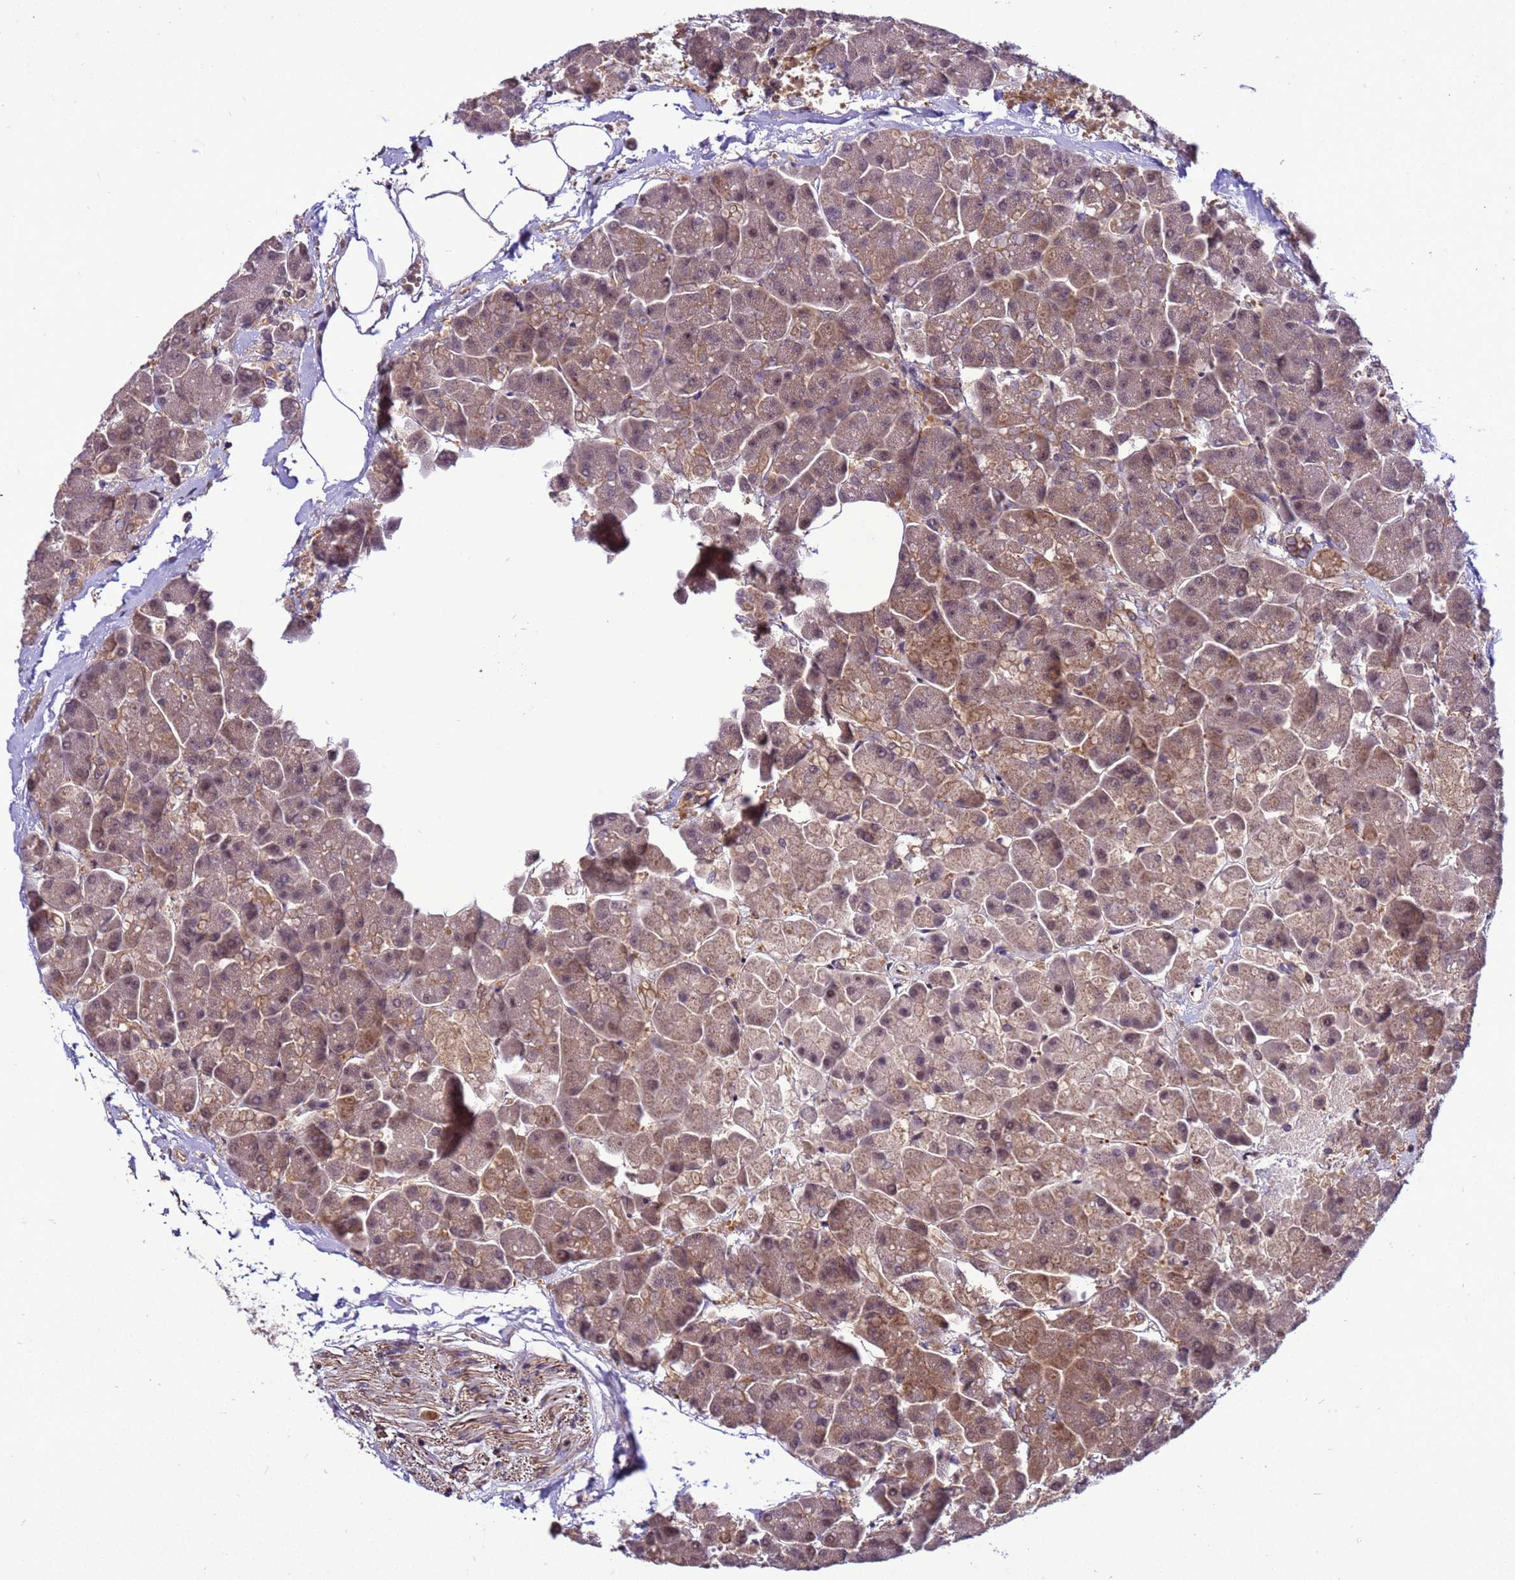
{"staining": {"intensity": "moderate", "quantity": ">75%", "location": "cytoplasmic/membranous,nuclear"}, "tissue": "pancreas", "cell_type": "Exocrine glandular cells", "image_type": "normal", "snomed": [{"axis": "morphology", "description": "Normal tissue, NOS"}, {"axis": "topography", "description": "Pancreas"}, {"axis": "topography", "description": "Peripheral nerve tissue"}], "caption": "A high-resolution image shows IHC staining of benign pancreas, which reveals moderate cytoplasmic/membranous,nuclear staining in about >75% of exocrine glandular cells.", "gene": "GEN1", "patient": {"sex": "male", "age": 54}}